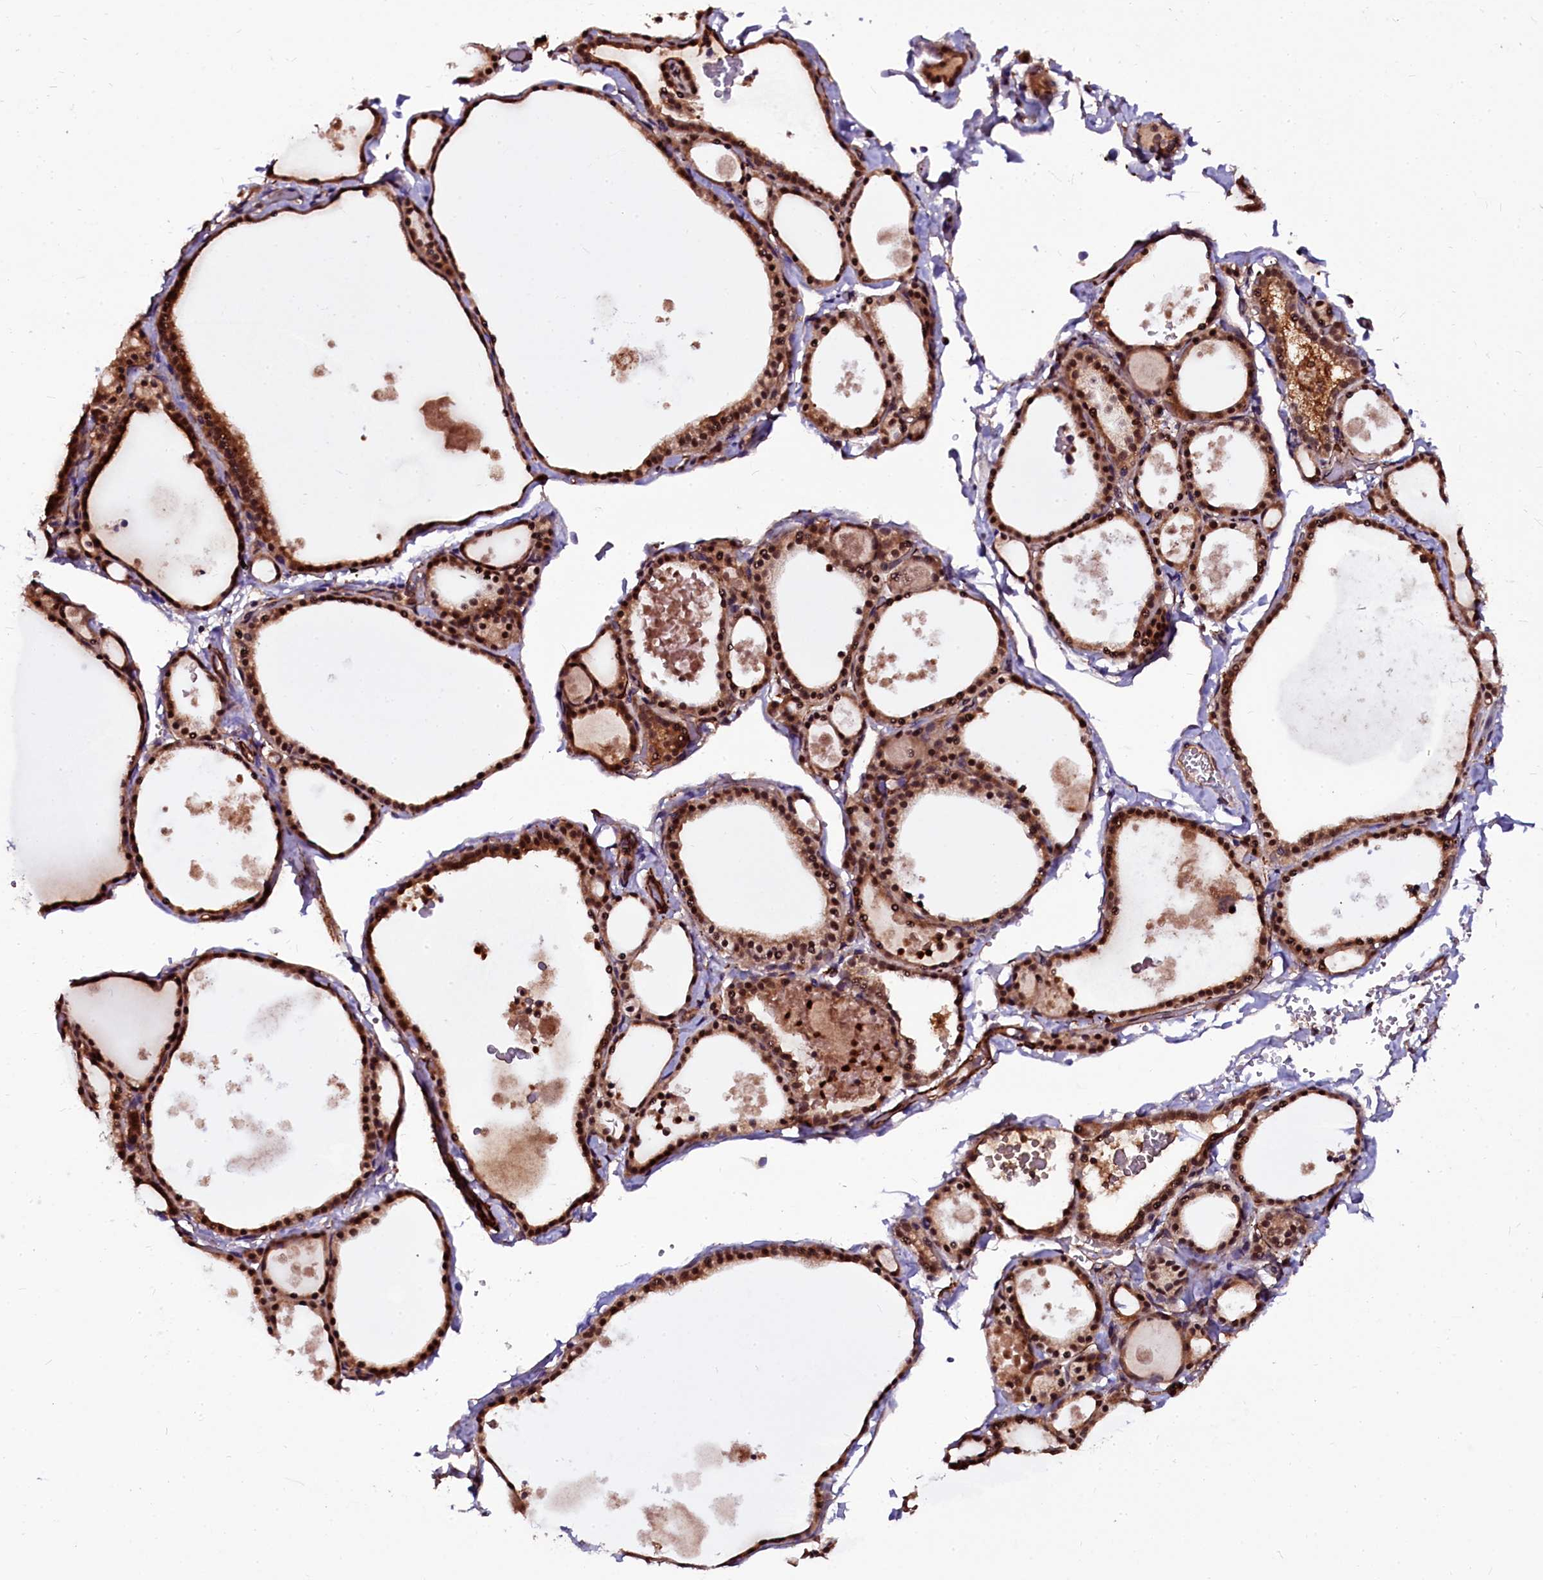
{"staining": {"intensity": "strong", "quantity": ">75%", "location": "cytoplasmic/membranous,nuclear"}, "tissue": "thyroid gland", "cell_type": "Glandular cells", "image_type": "normal", "snomed": [{"axis": "morphology", "description": "Normal tissue, NOS"}, {"axis": "topography", "description": "Thyroid gland"}], "caption": "Glandular cells display high levels of strong cytoplasmic/membranous,nuclear staining in approximately >75% of cells in unremarkable thyroid gland.", "gene": "N4BP1", "patient": {"sex": "male", "age": 56}}